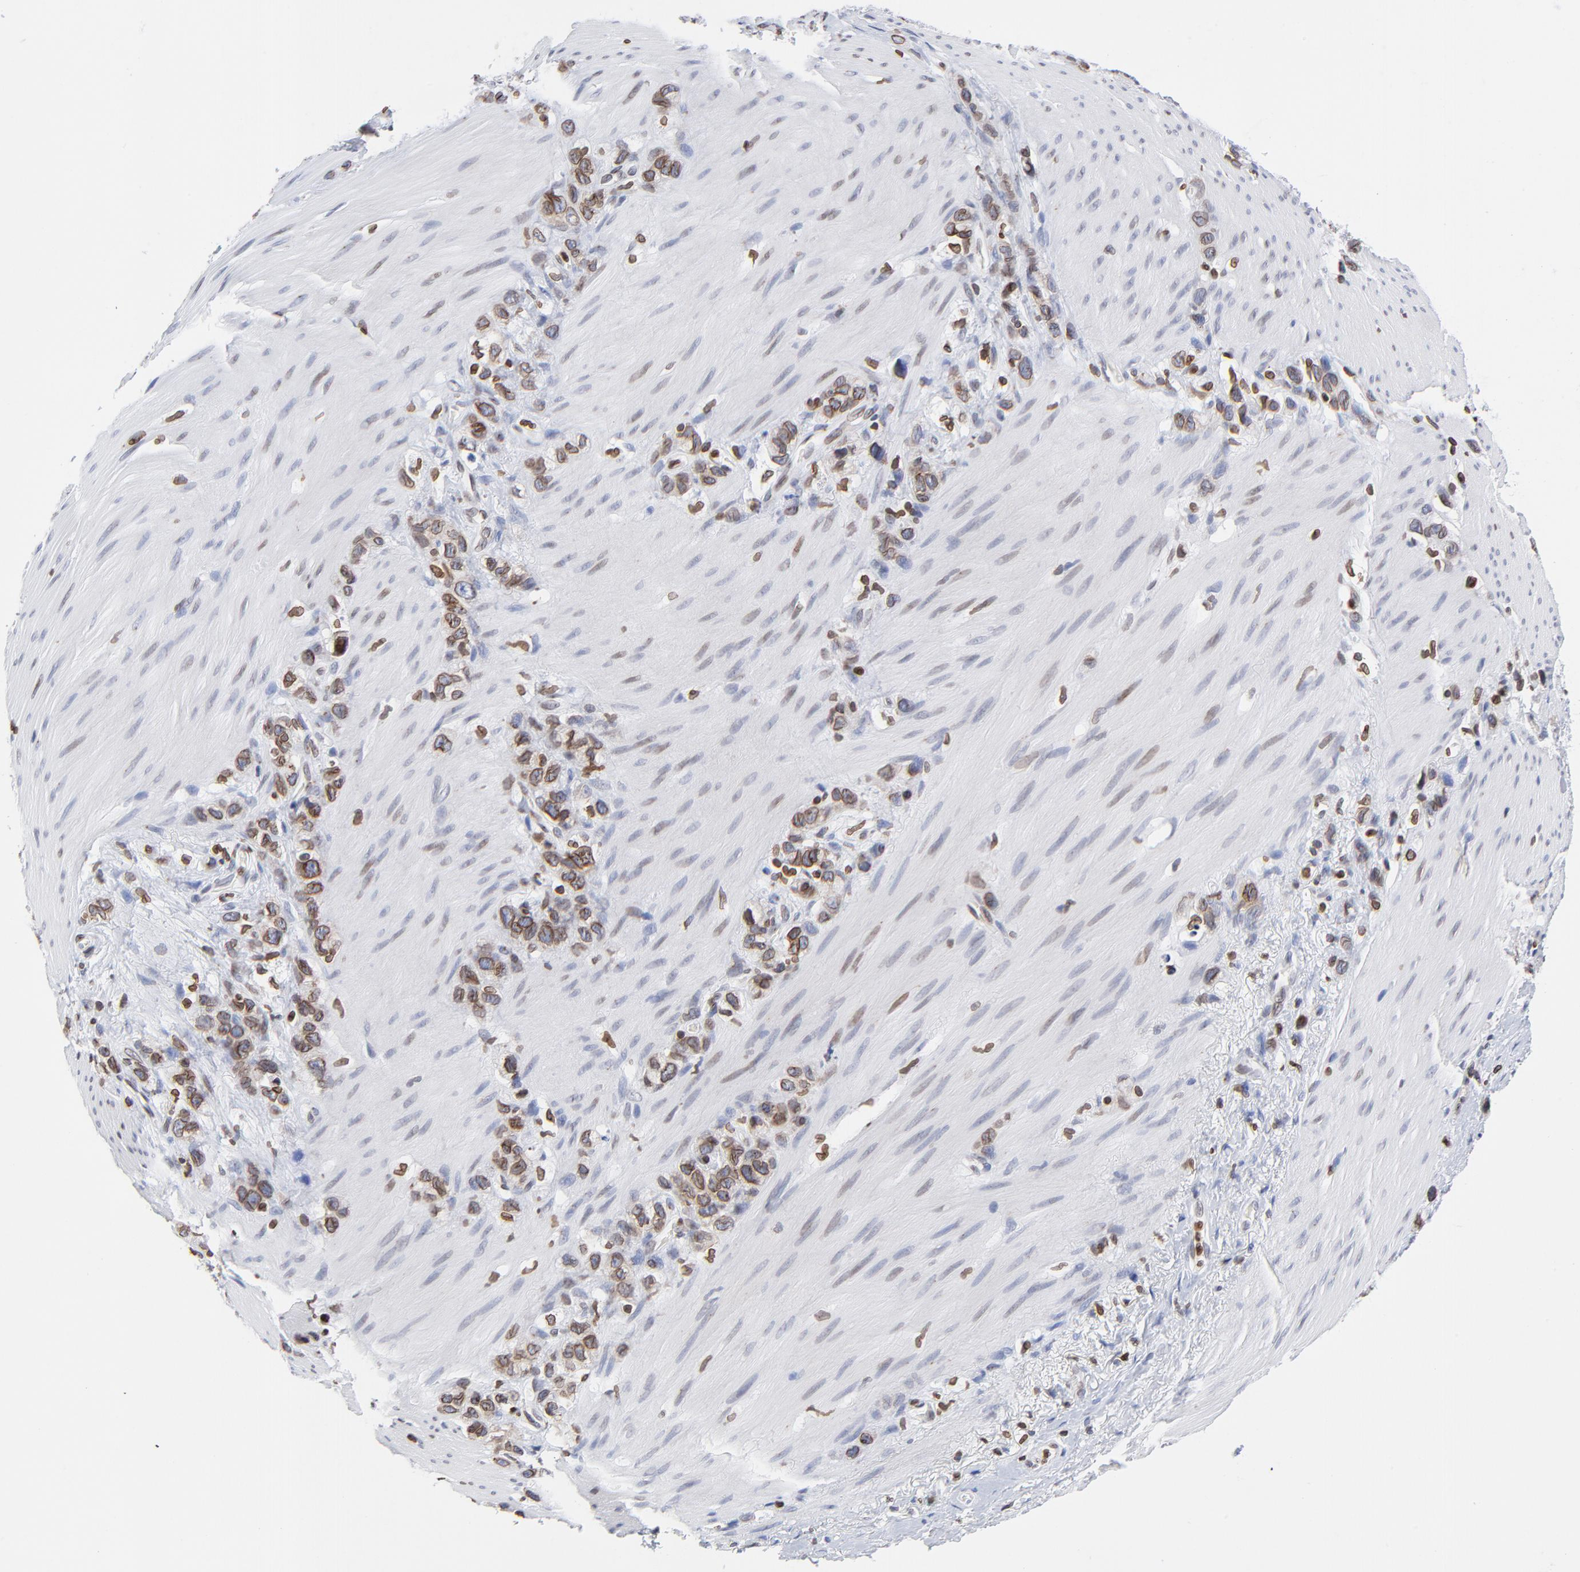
{"staining": {"intensity": "strong", "quantity": ">75%", "location": "cytoplasmic/membranous,nuclear"}, "tissue": "stomach cancer", "cell_type": "Tumor cells", "image_type": "cancer", "snomed": [{"axis": "morphology", "description": "Normal tissue, NOS"}, {"axis": "morphology", "description": "Adenocarcinoma, NOS"}, {"axis": "morphology", "description": "Adenocarcinoma, High grade"}, {"axis": "topography", "description": "Stomach, upper"}, {"axis": "topography", "description": "Stomach"}], "caption": "Protein expression analysis of stomach cancer shows strong cytoplasmic/membranous and nuclear expression in approximately >75% of tumor cells.", "gene": "THAP7", "patient": {"sex": "female", "age": 65}}